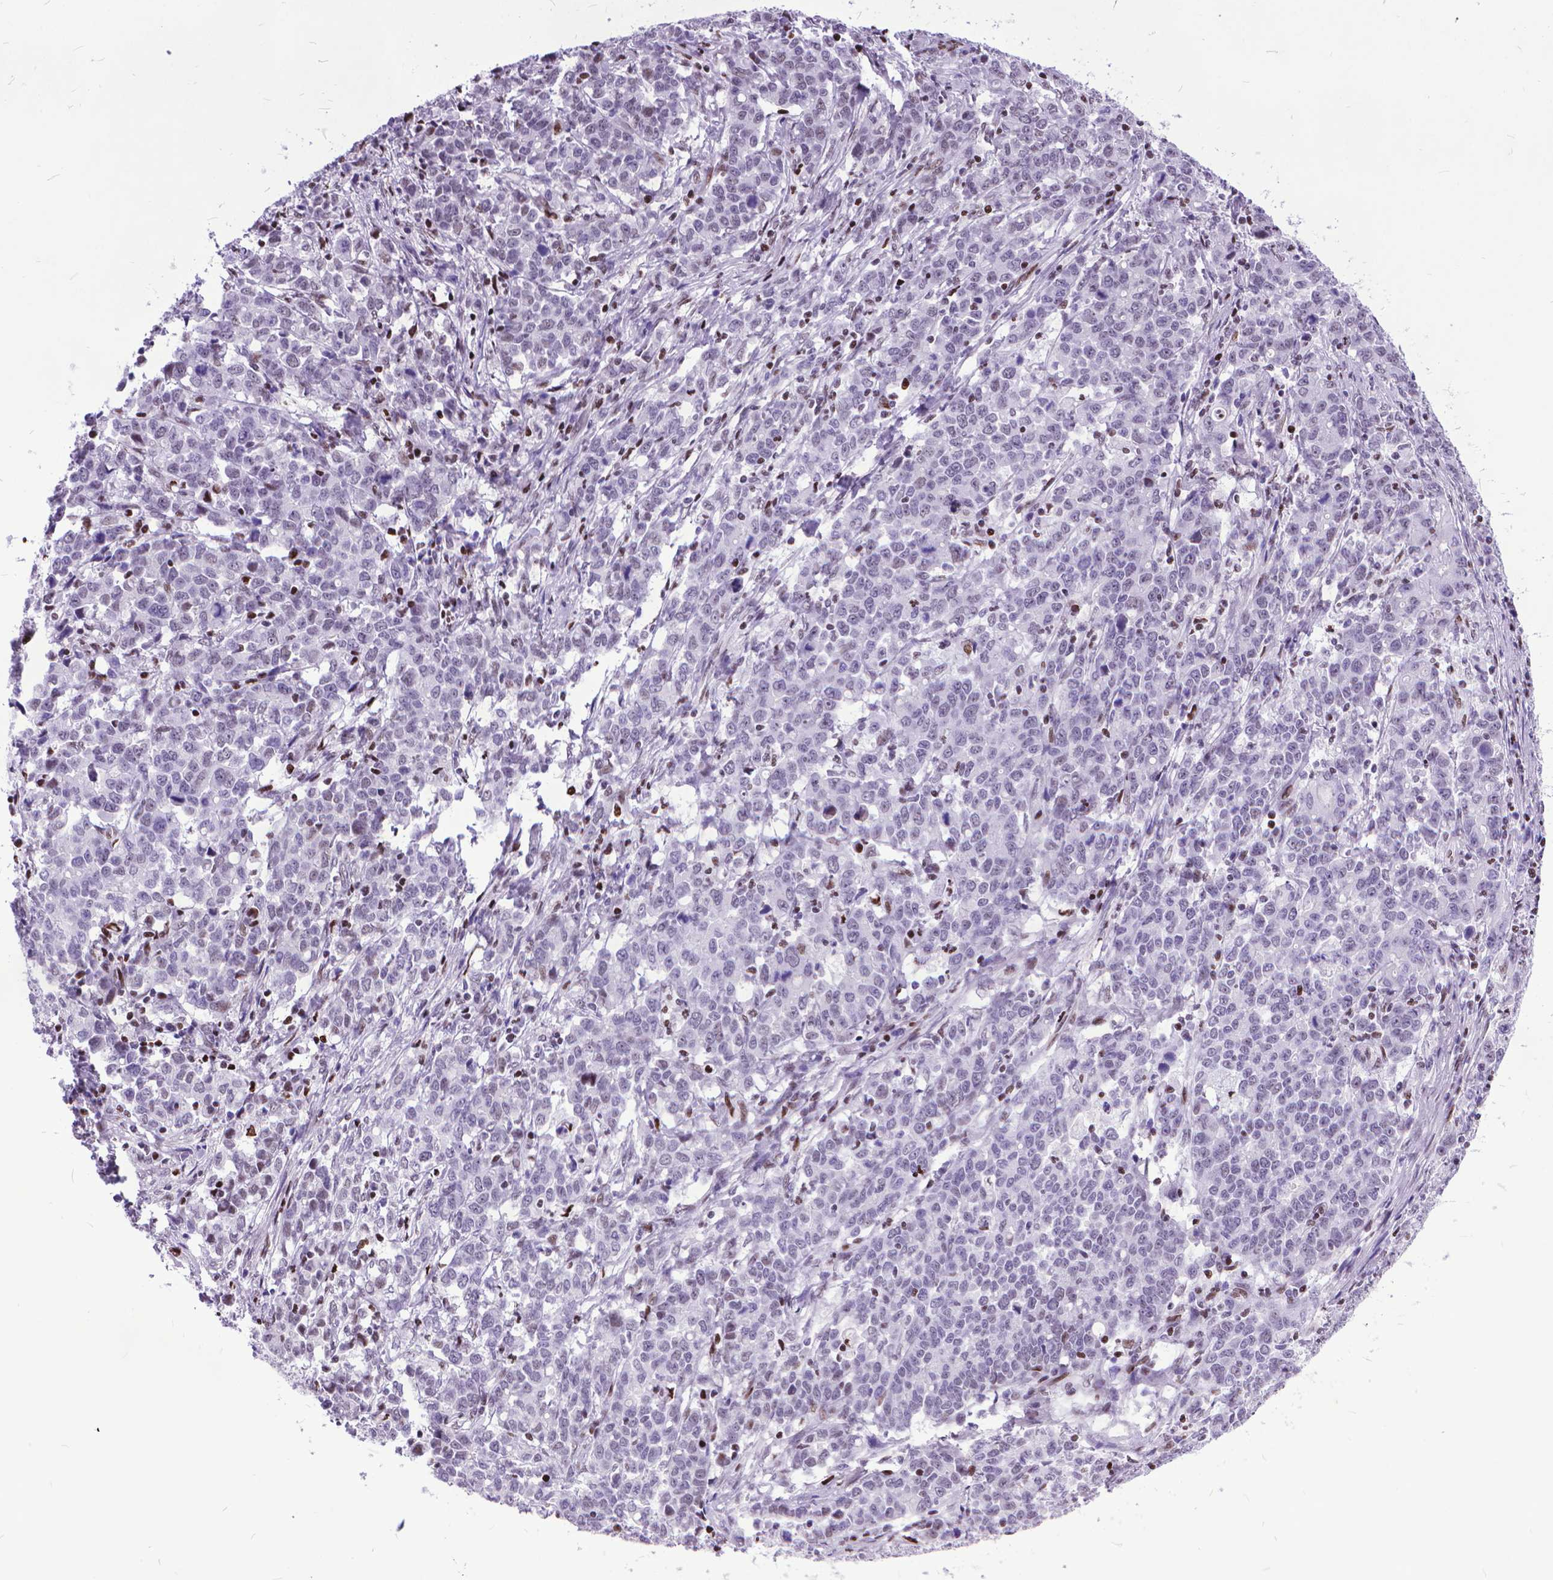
{"staining": {"intensity": "negative", "quantity": "none", "location": "none"}, "tissue": "stomach cancer", "cell_type": "Tumor cells", "image_type": "cancer", "snomed": [{"axis": "morphology", "description": "Adenocarcinoma, NOS"}, {"axis": "topography", "description": "Stomach, upper"}], "caption": "This is an IHC histopathology image of adenocarcinoma (stomach). There is no positivity in tumor cells.", "gene": "POLE4", "patient": {"sex": "male", "age": 69}}